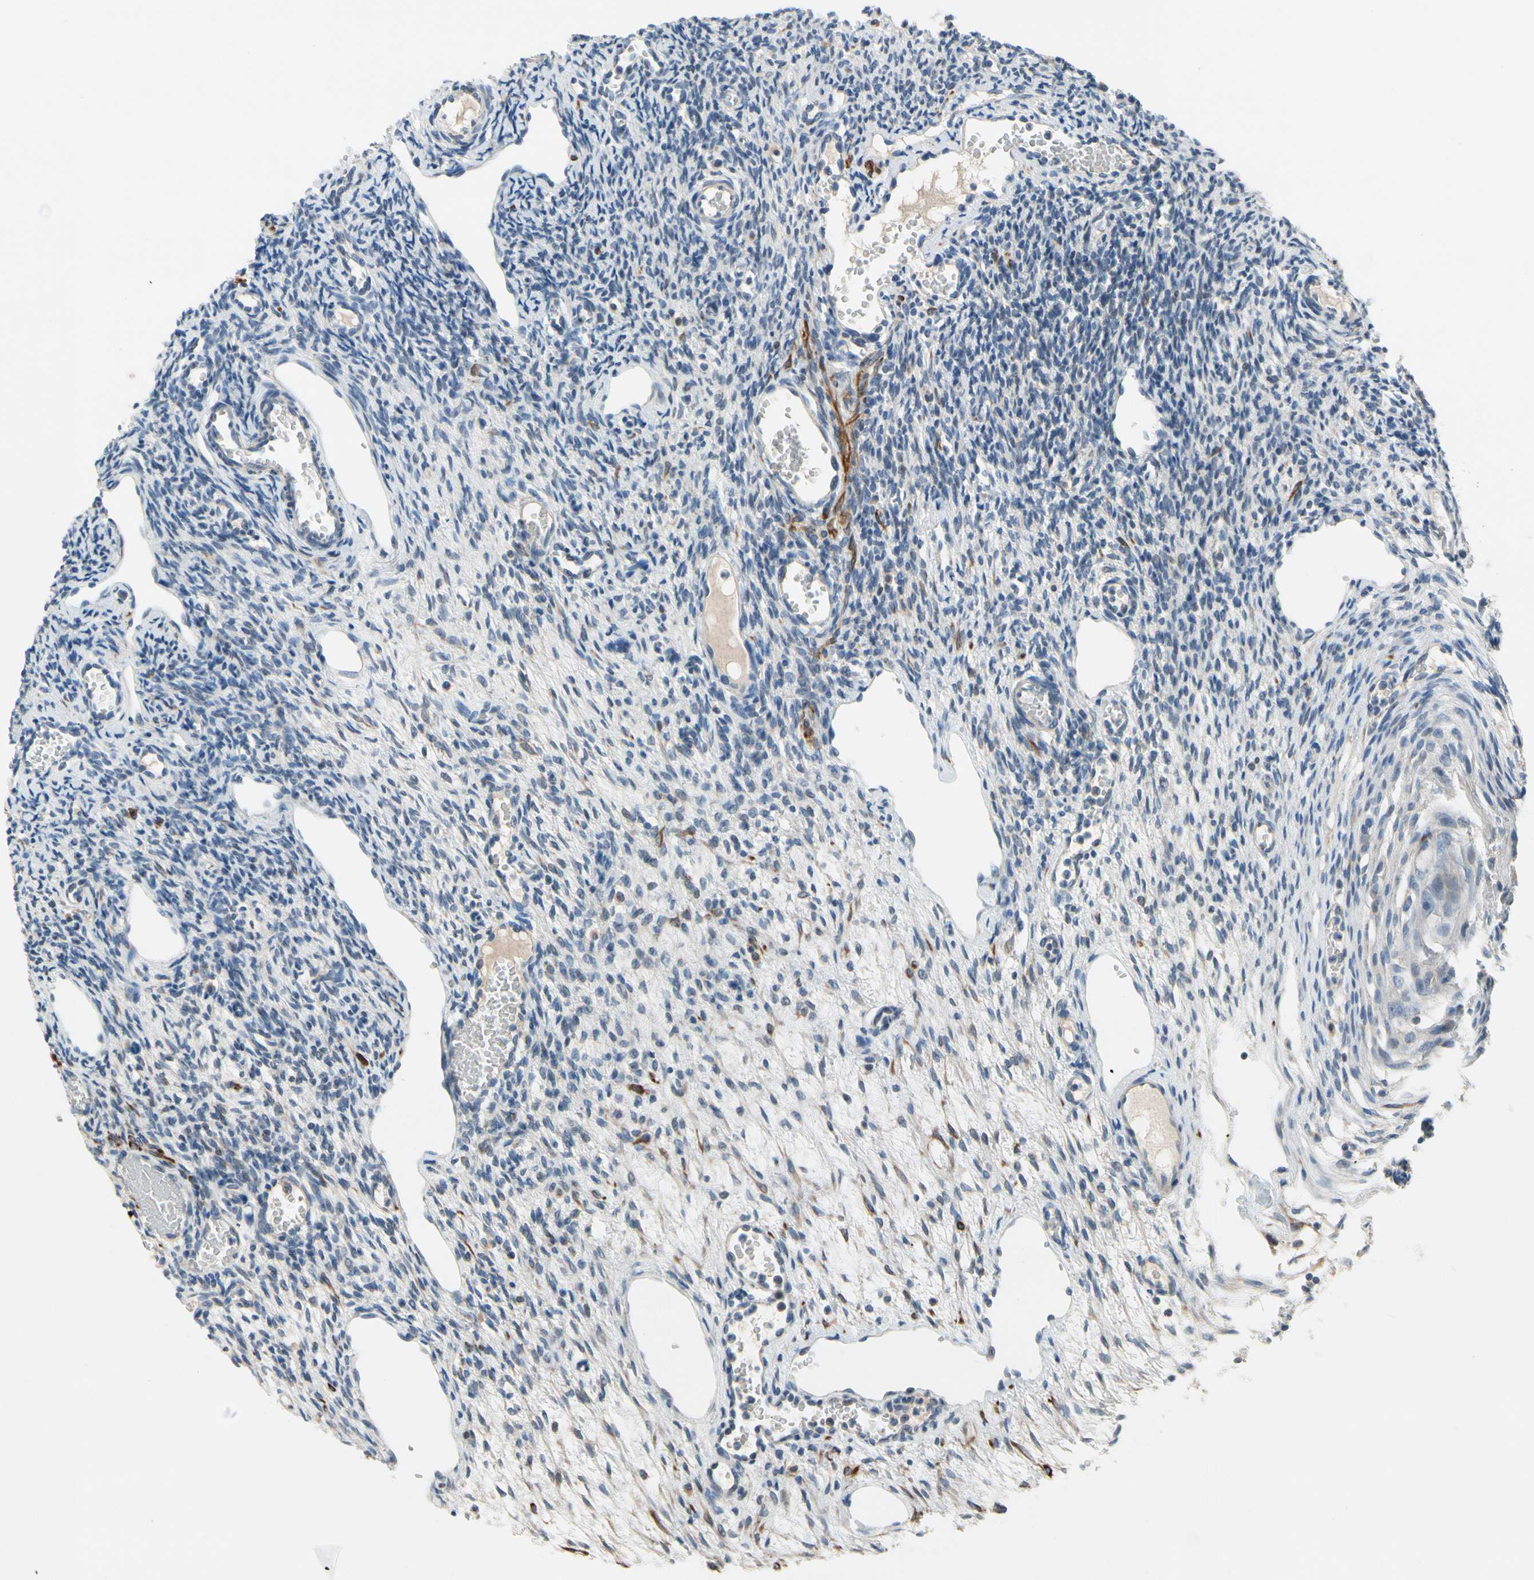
{"staining": {"intensity": "negative", "quantity": "none", "location": "none"}, "tissue": "ovary", "cell_type": "Follicle cells", "image_type": "normal", "snomed": [{"axis": "morphology", "description": "Normal tissue, NOS"}, {"axis": "topography", "description": "Ovary"}], "caption": "Follicle cells are negative for protein expression in benign human ovary. Nuclei are stained in blue.", "gene": "SLC27A6", "patient": {"sex": "female", "age": 33}}